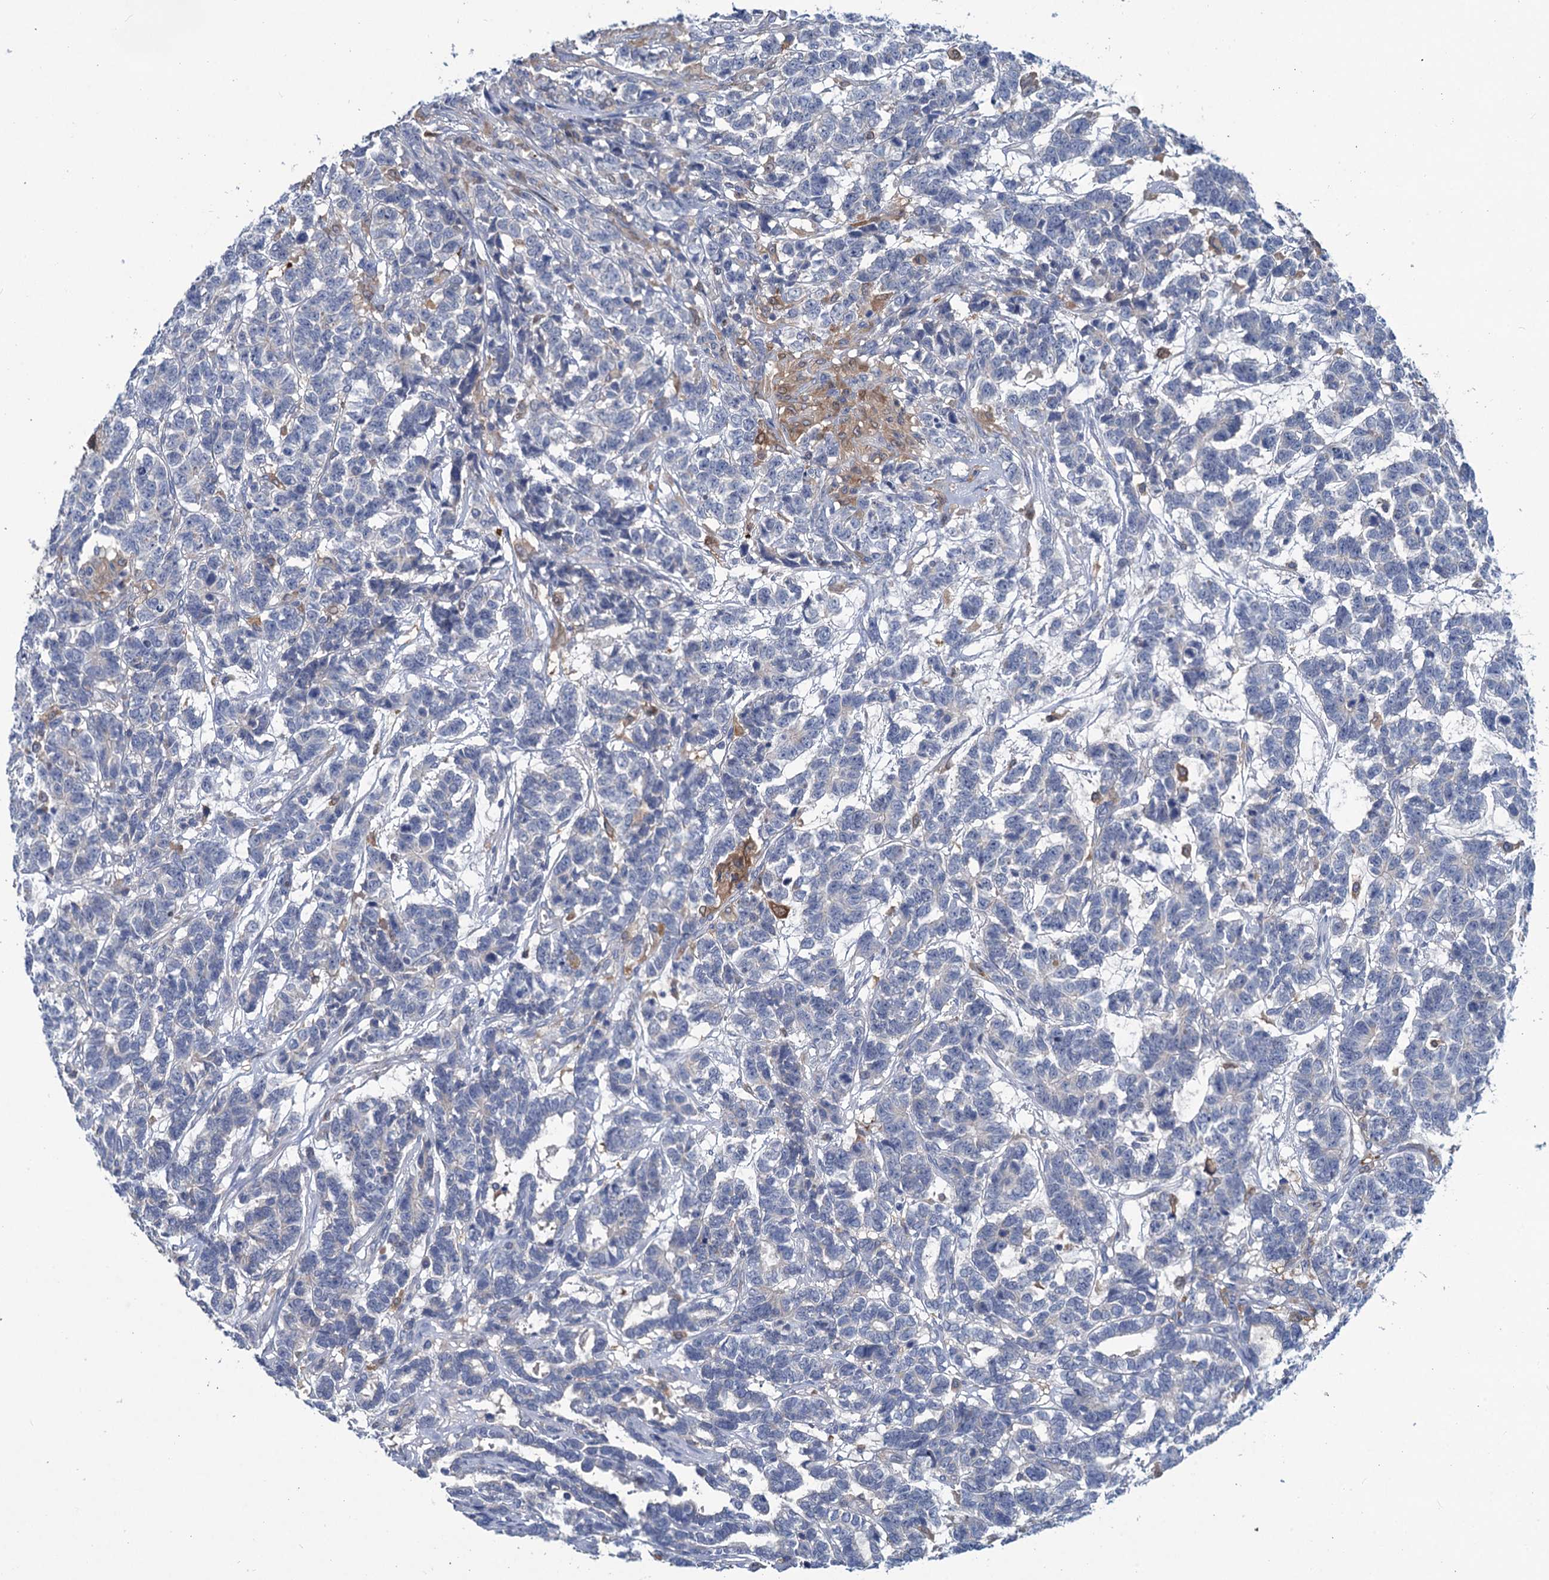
{"staining": {"intensity": "negative", "quantity": "none", "location": "none"}, "tissue": "testis cancer", "cell_type": "Tumor cells", "image_type": "cancer", "snomed": [{"axis": "morphology", "description": "Carcinoma, Embryonal, NOS"}, {"axis": "topography", "description": "Testis"}], "caption": "Tumor cells show no significant protein positivity in testis cancer (embryonal carcinoma).", "gene": "RTKN2", "patient": {"sex": "male", "age": 26}}